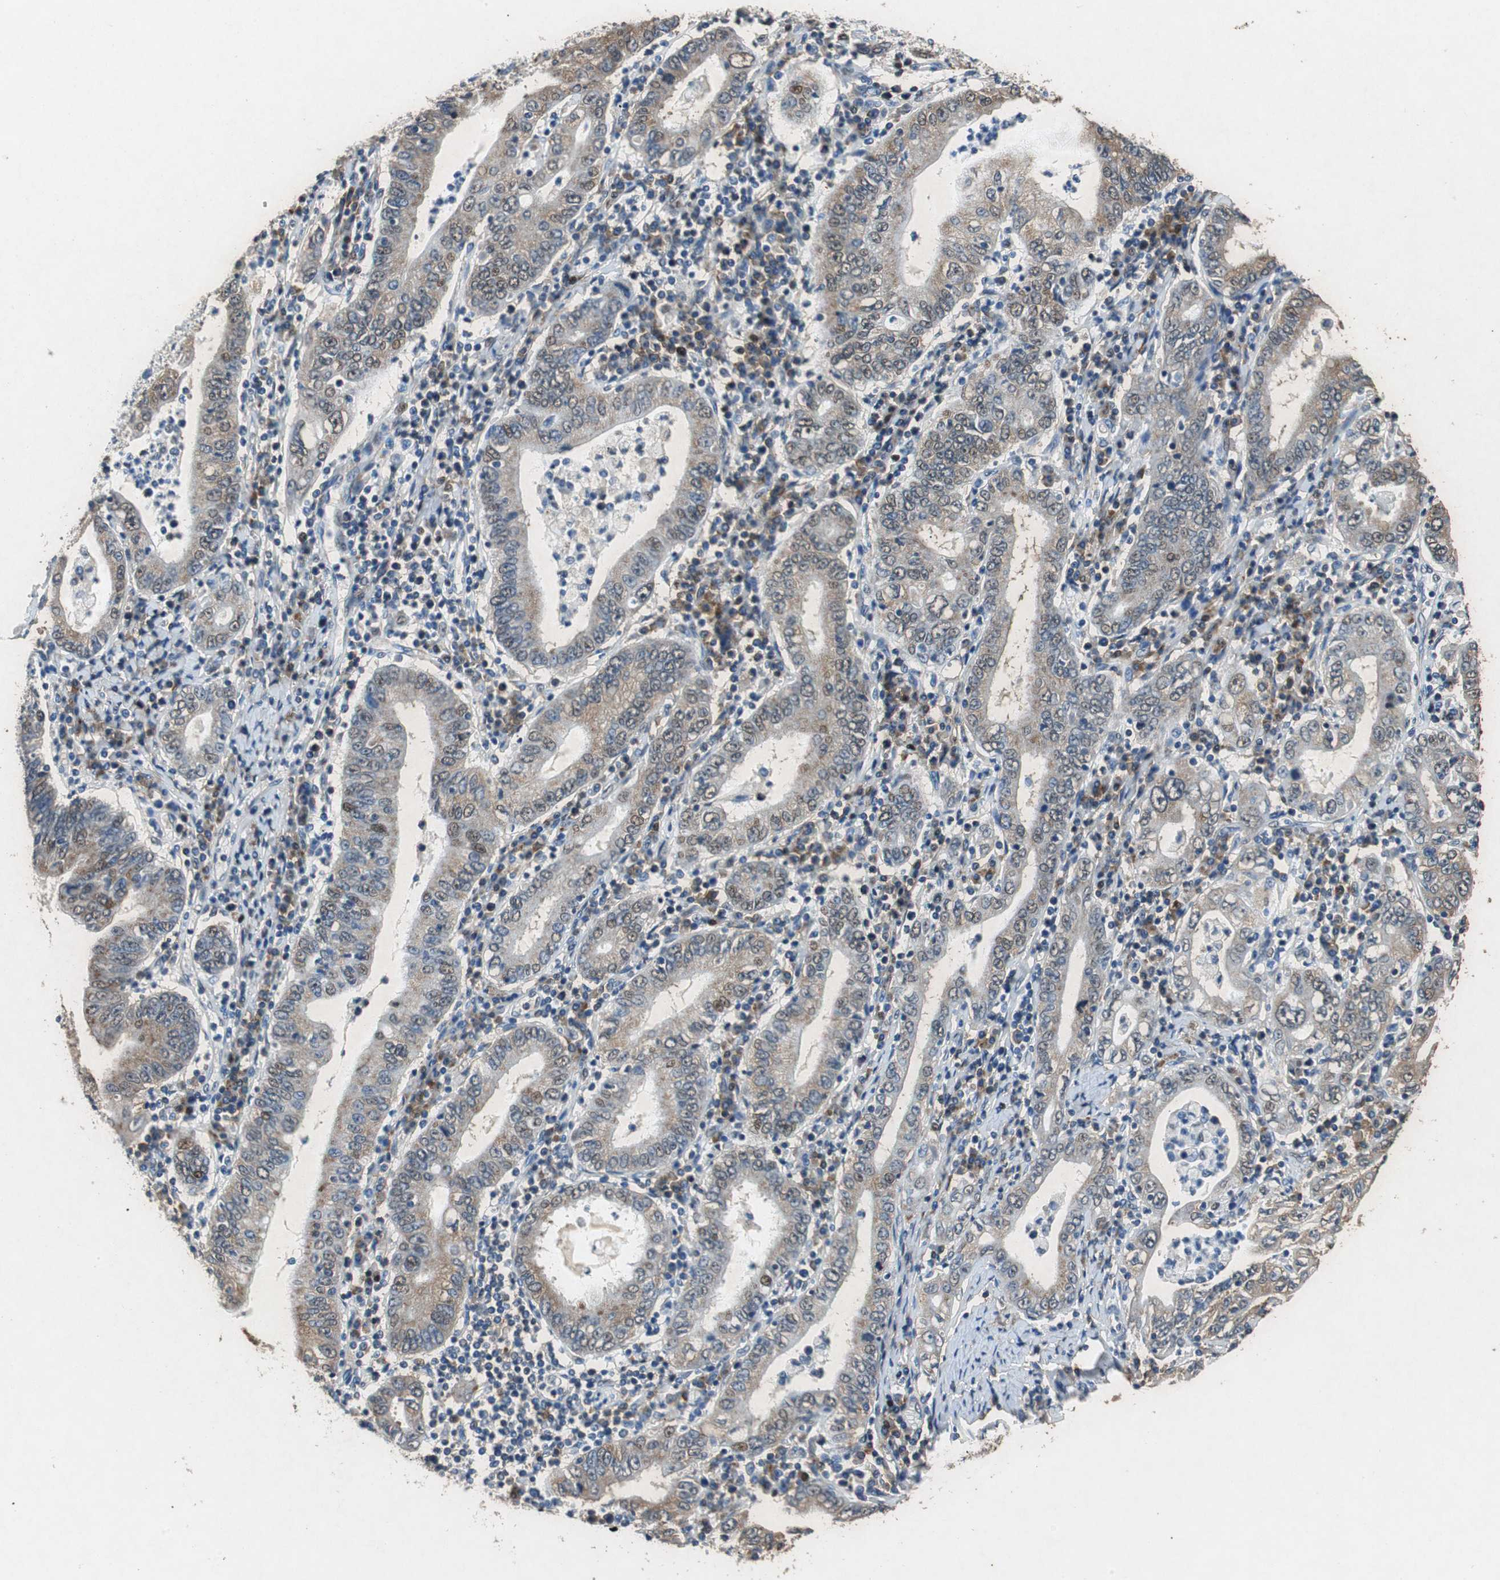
{"staining": {"intensity": "moderate", "quantity": ">75%", "location": "cytoplasmic/membranous,nuclear"}, "tissue": "stomach cancer", "cell_type": "Tumor cells", "image_type": "cancer", "snomed": [{"axis": "morphology", "description": "Normal tissue, NOS"}, {"axis": "morphology", "description": "Adenocarcinoma, NOS"}, {"axis": "topography", "description": "Esophagus"}, {"axis": "topography", "description": "Stomach, upper"}, {"axis": "topography", "description": "Peripheral nerve tissue"}], "caption": "Moderate cytoplasmic/membranous and nuclear protein expression is present in about >75% of tumor cells in stomach cancer.", "gene": "RPL35", "patient": {"sex": "male", "age": 62}}